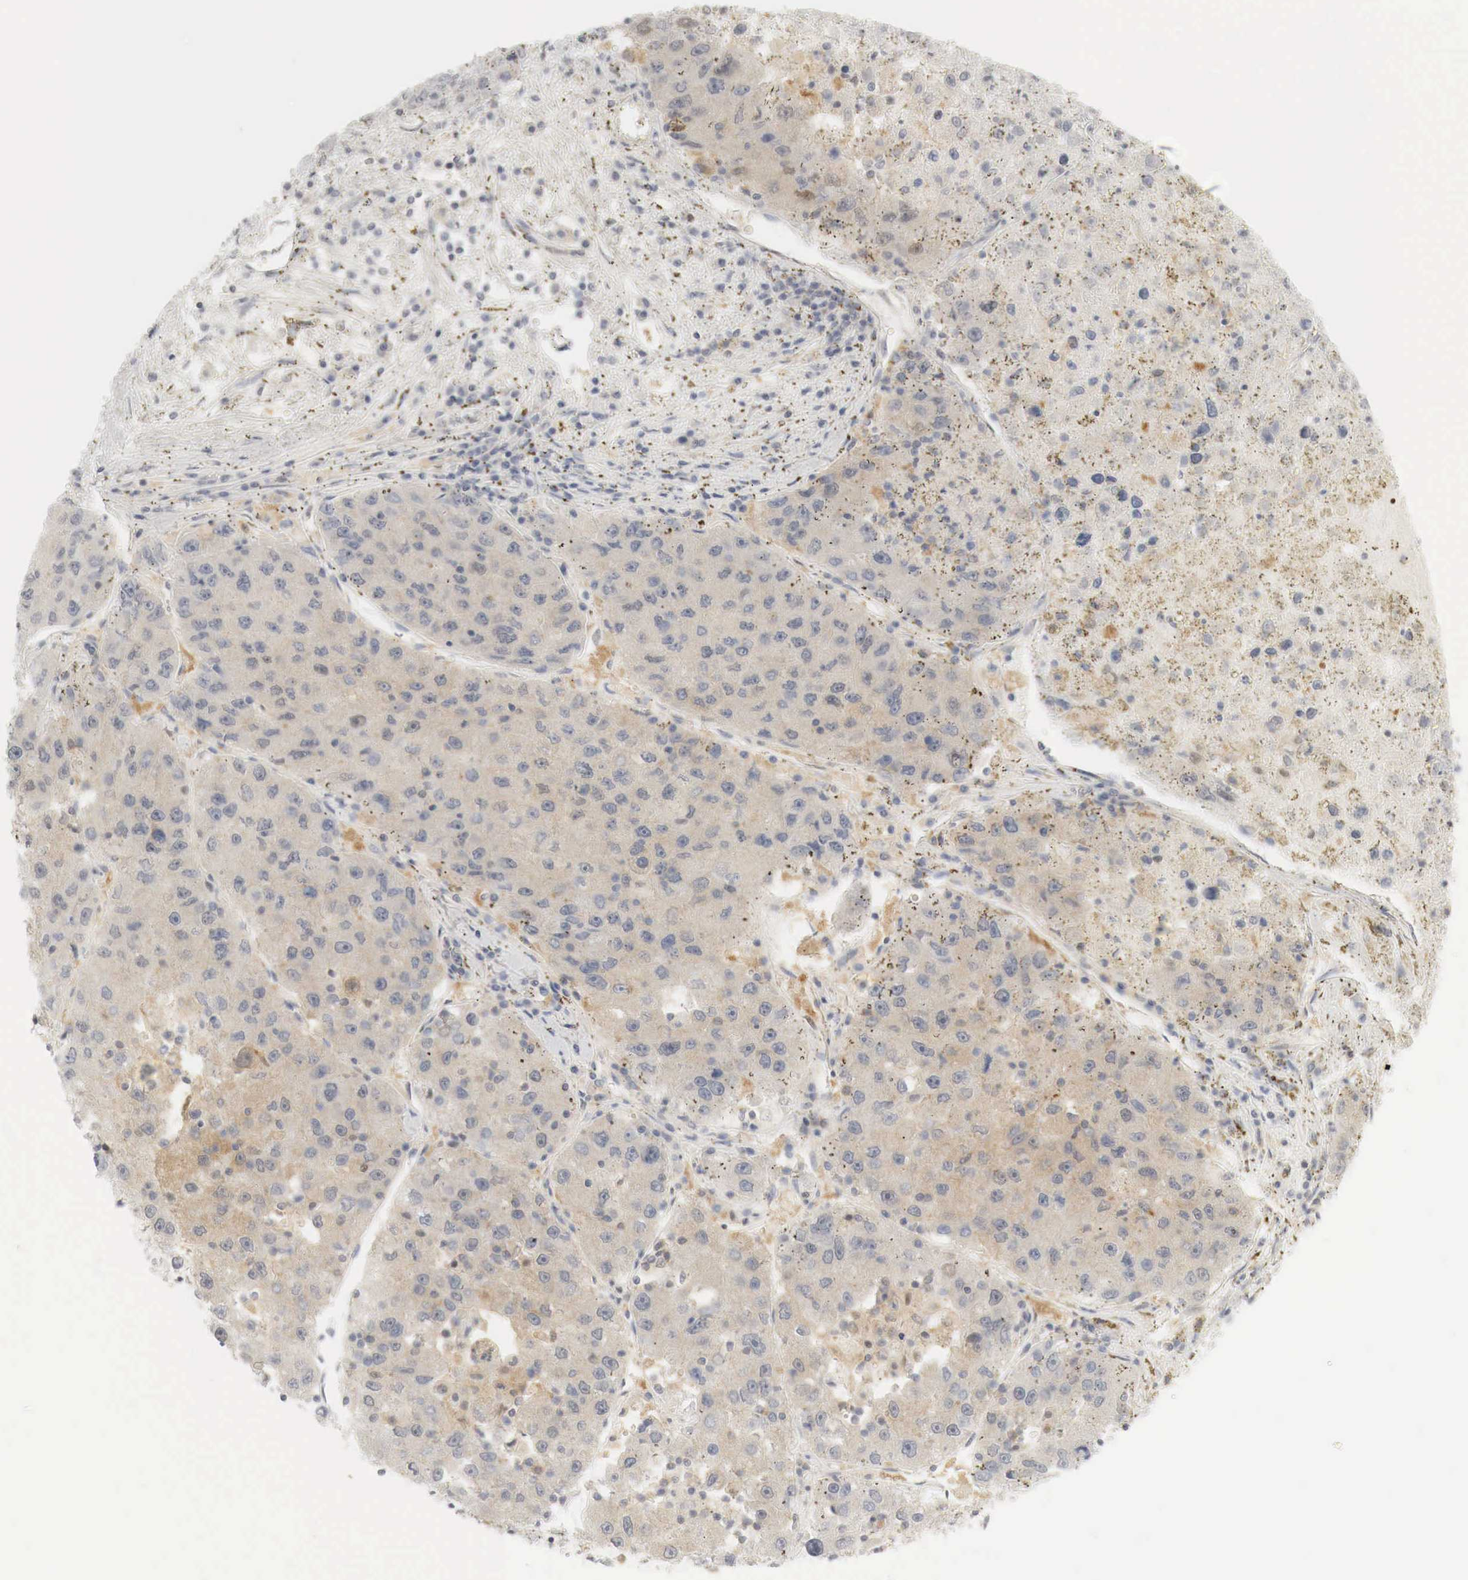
{"staining": {"intensity": "weak", "quantity": "25%-75%", "location": "cytoplasmic/membranous"}, "tissue": "liver cancer", "cell_type": "Tumor cells", "image_type": "cancer", "snomed": [{"axis": "morphology", "description": "Carcinoma, Hepatocellular, NOS"}, {"axis": "topography", "description": "Liver"}], "caption": "Immunohistochemistry (IHC) micrograph of neoplastic tissue: human liver hepatocellular carcinoma stained using immunohistochemistry (IHC) exhibits low levels of weak protein expression localized specifically in the cytoplasmic/membranous of tumor cells, appearing as a cytoplasmic/membranous brown color.", "gene": "MYC", "patient": {"sex": "male", "age": 49}}